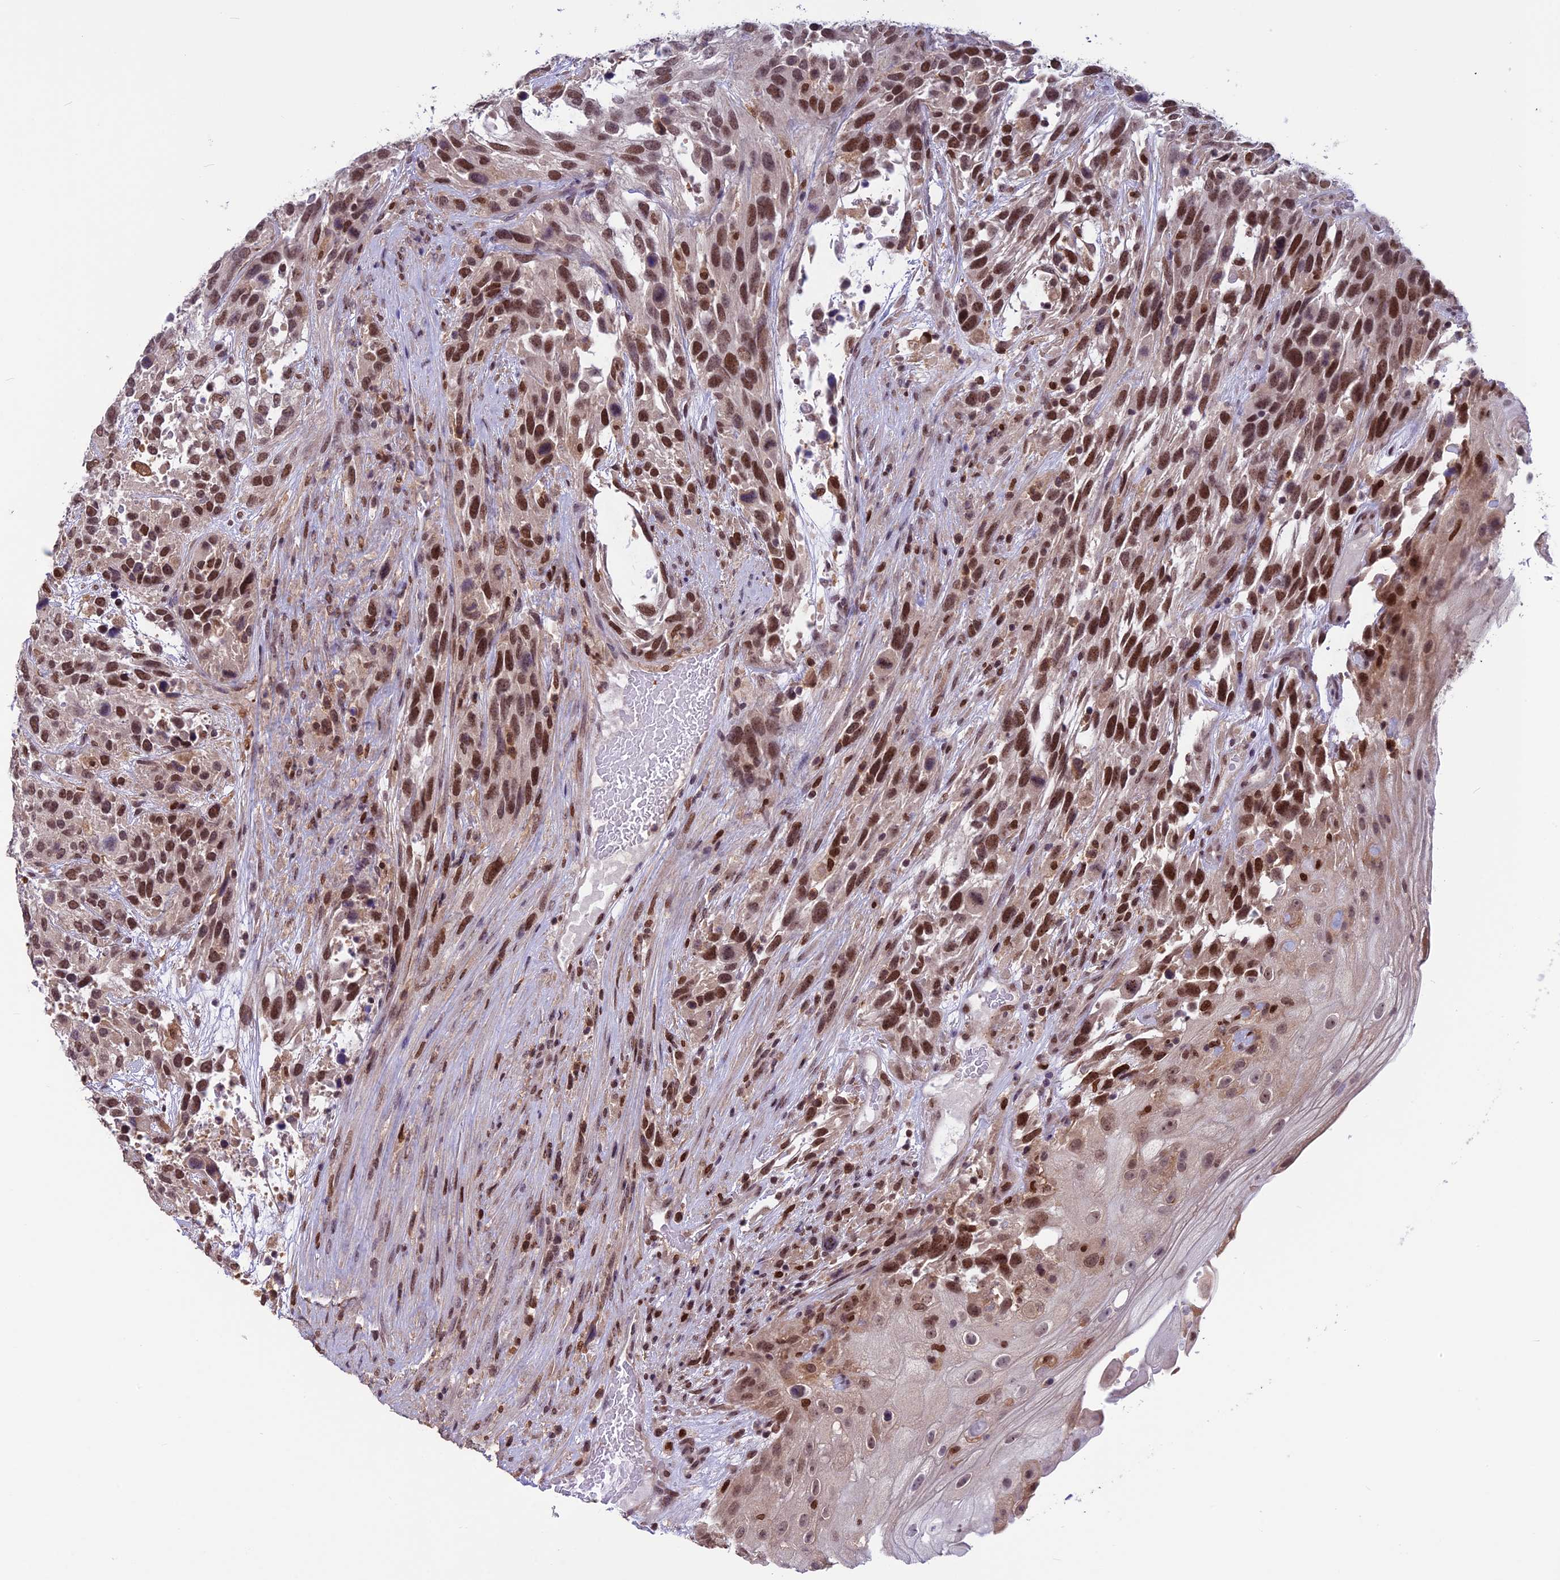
{"staining": {"intensity": "strong", "quantity": ">75%", "location": "nuclear"}, "tissue": "urothelial cancer", "cell_type": "Tumor cells", "image_type": "cancer", "snomed": [{"axis": "morphology", "description": "Urothelial carcinoma, High grade"}, {"axis": "topography", "description": "Urinary bladder"}], "caption": "Protein staining exhibits strong nuclear expression in approximately >75% of tumor cells in high-grade urothelial carcinoma.", "gene": "MIS12", "patient": {"sex": "female", "age": 70}}